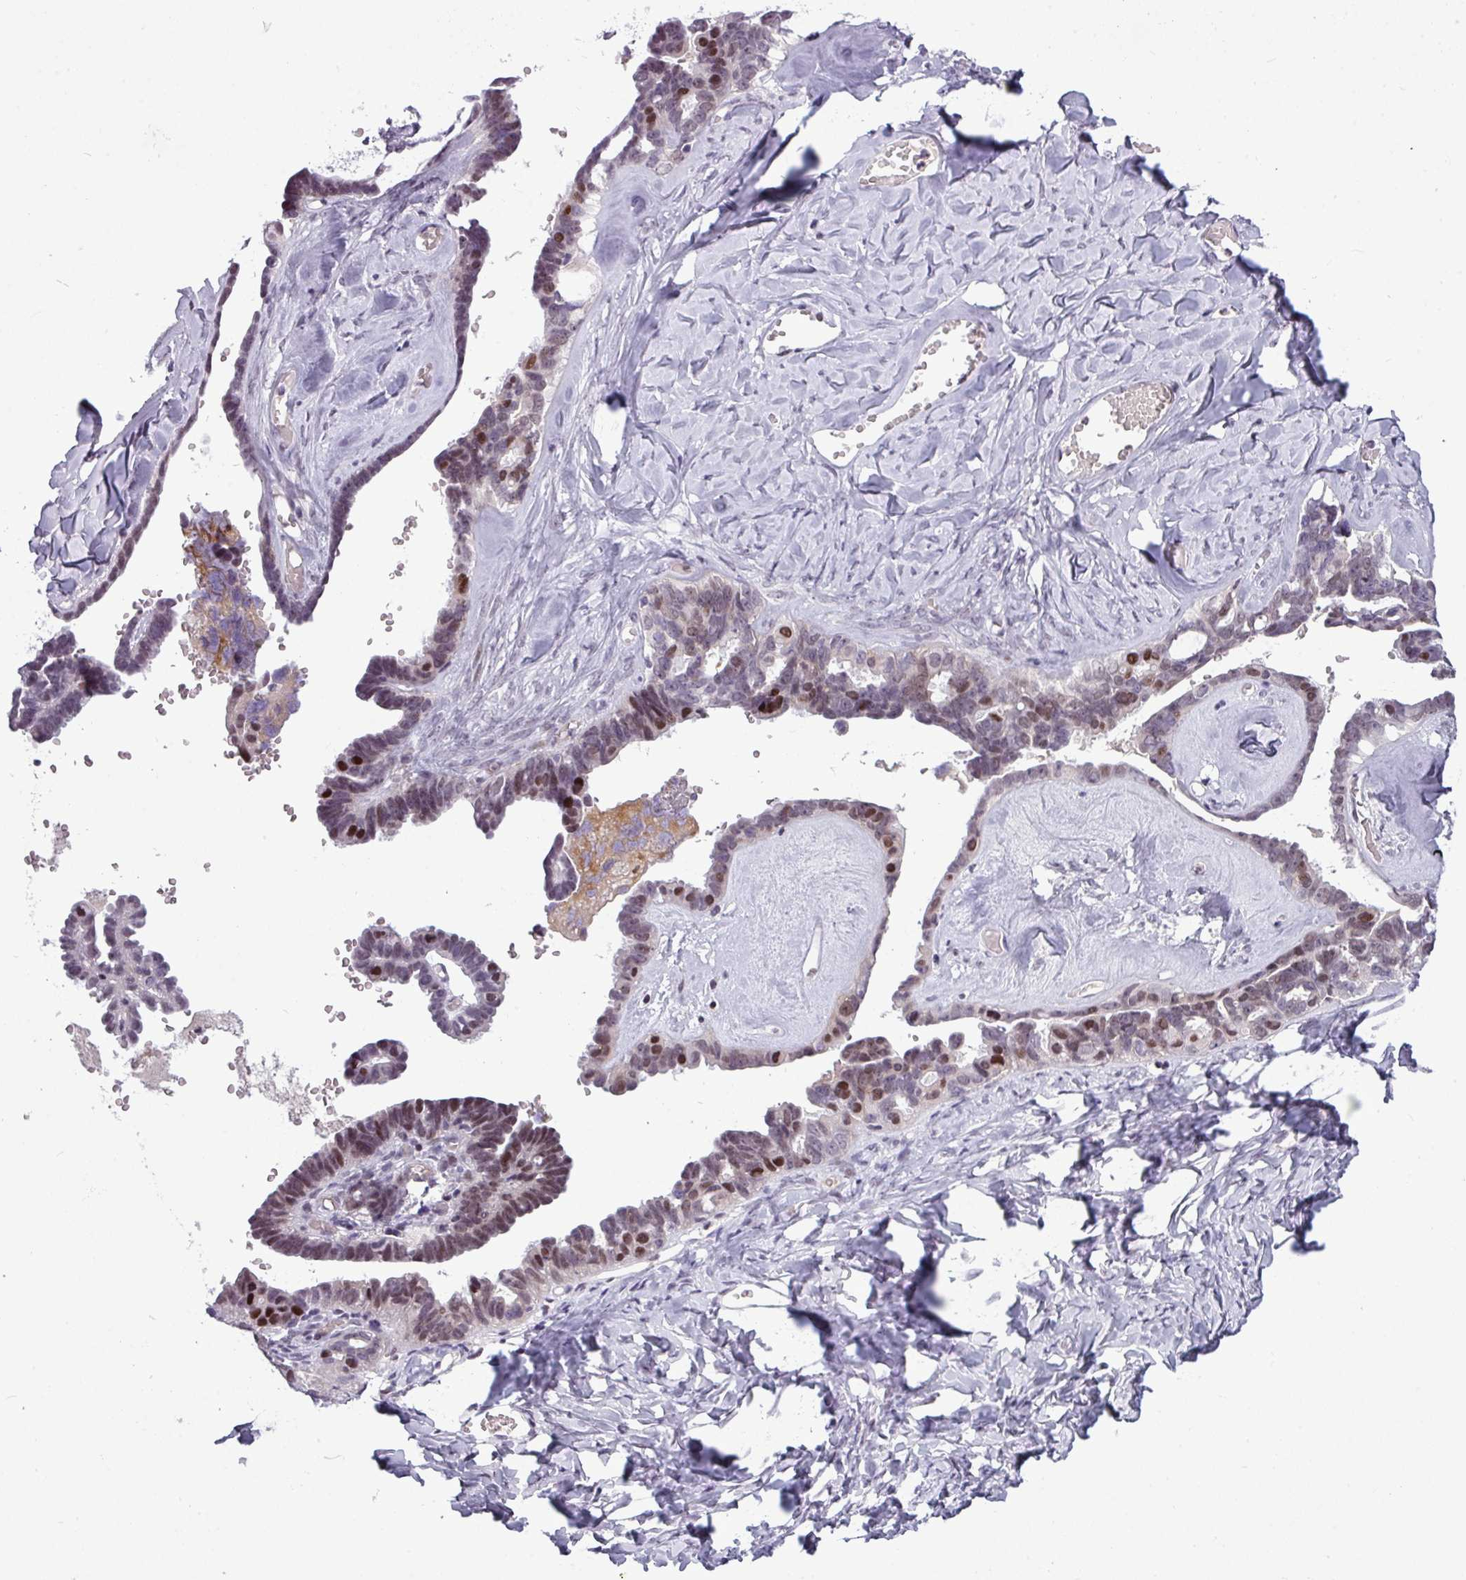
{"staining": {"intensity": "moderate", "quantity": "<25%", "location": "nuclear"}, "tissue": "ovarian cancer", "cell_type": "Tumor cells", "image_type": "cancer", "snomed": [{"axis": "morphology", "description": "Cystadenocarcinoma, serous, NOS"}, {"axis": "topography", "description": "Ovary"}], "caption": "Serous cystadenocarcinoma (ovarian) was stained to show a protein in brown. There is low levels of moderate nuclear positivity in approximately <25% of tumor cells.", "gene": "SLC66A2", "patient": {"sex": "female", "age": 69}}